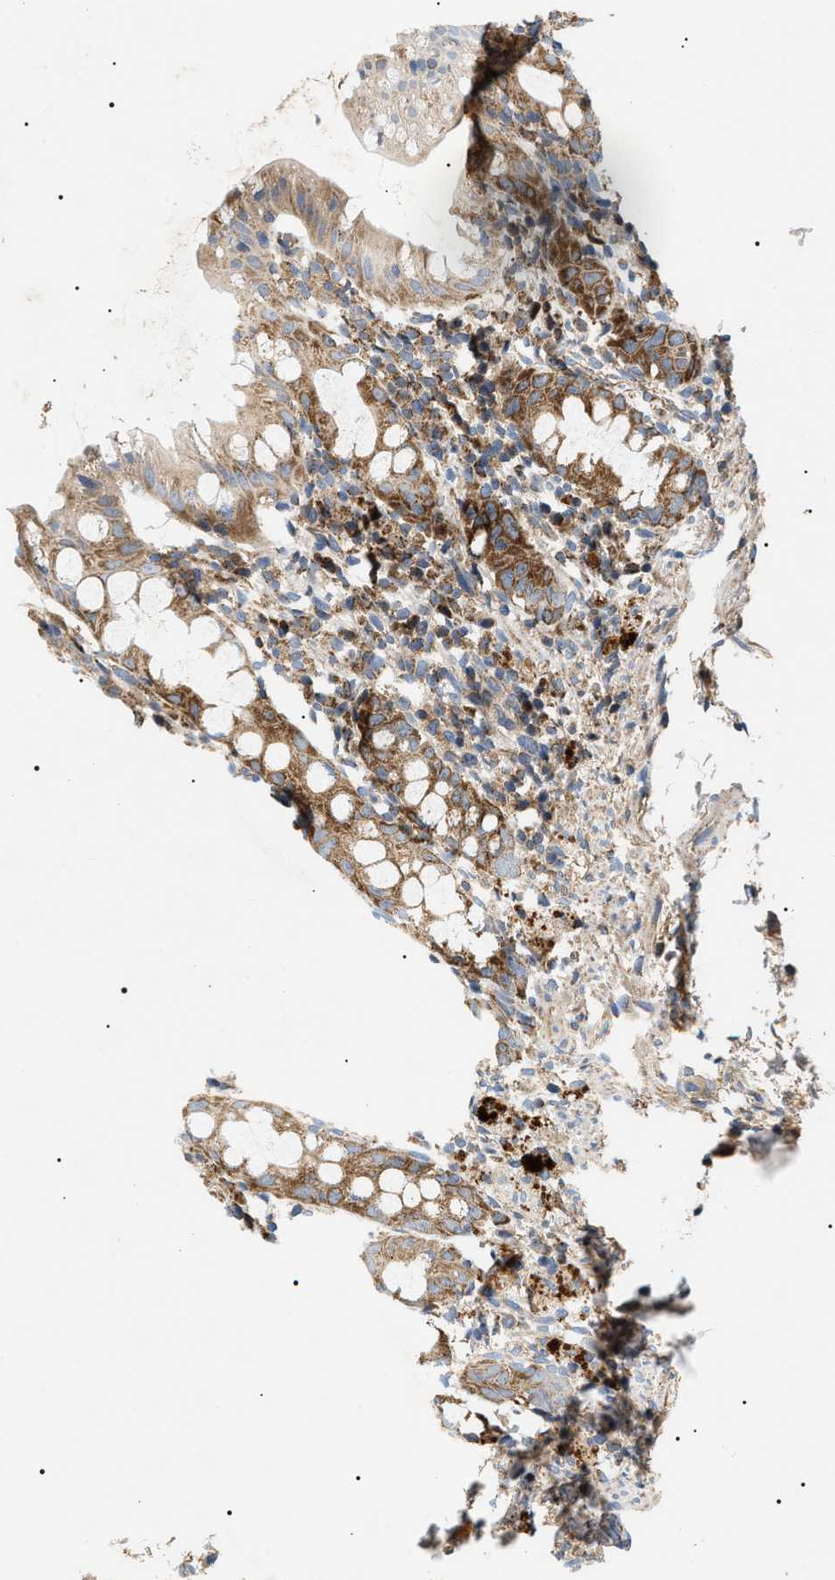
{"staining": {"intensity": "moderate", "quantity": ">75%", "location": "cytoplasmic/membranous"}, "tissue": "rectum", "cell_type": "Glandular cells", "image_type": "normal", "snomed": [{"axis": "morphology", "description": "Normal tissue, NOS"}, {"axis": "topography", "description": "Rectum"}], "caption": "Immunohistochemistry photomicrograph of normal rectum stained for a protein (brown), which demonstrates medium levels of moderate cytoplasmic/membranous expression in about >75% of glandular cells.", "gene": "OXSM", "patient": {"sex": "male", "age": 44}}